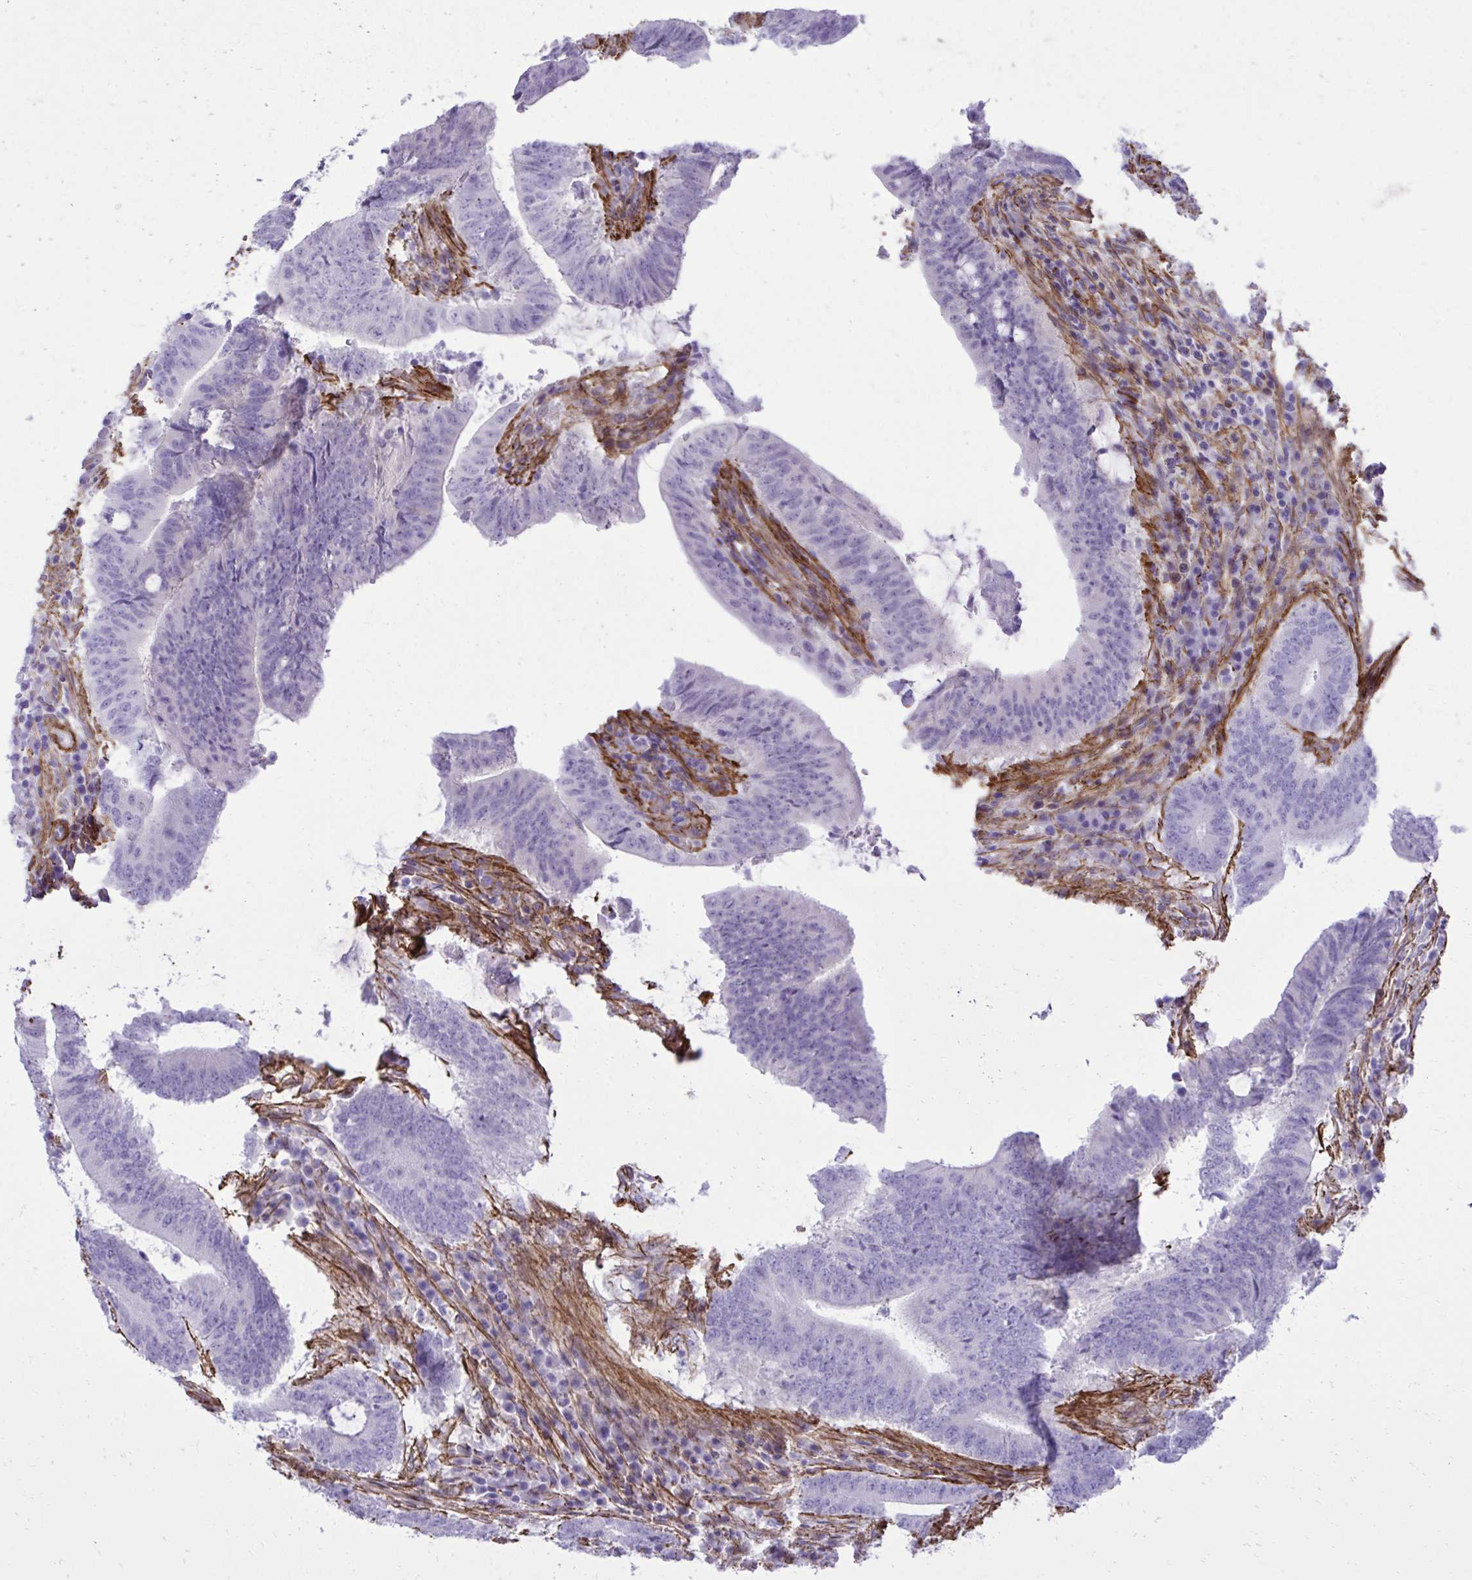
{"staining": {"intensity": "negative", "quantity": "none", "location": "none"}, "tissue": "colorectal cancer", "cell_type": "Tumor cells", "image_type": "cancer", "snomed": [{"axis": "morphology", "description": "Adenocarcinoma, NOS"}, {"axis": "topography", "description": "Colon"}], "caption": "Tumor cells are negative for brown protein staining in adenocarcinoma (colorectal). The staining is performed using DAB (3,3'-diaminobenzidine) brown chromogen with nuclei counter-stained in using hematoxylin.", "gene": "PITPNM3", "patient": {"sex": "female", "age": 43}}